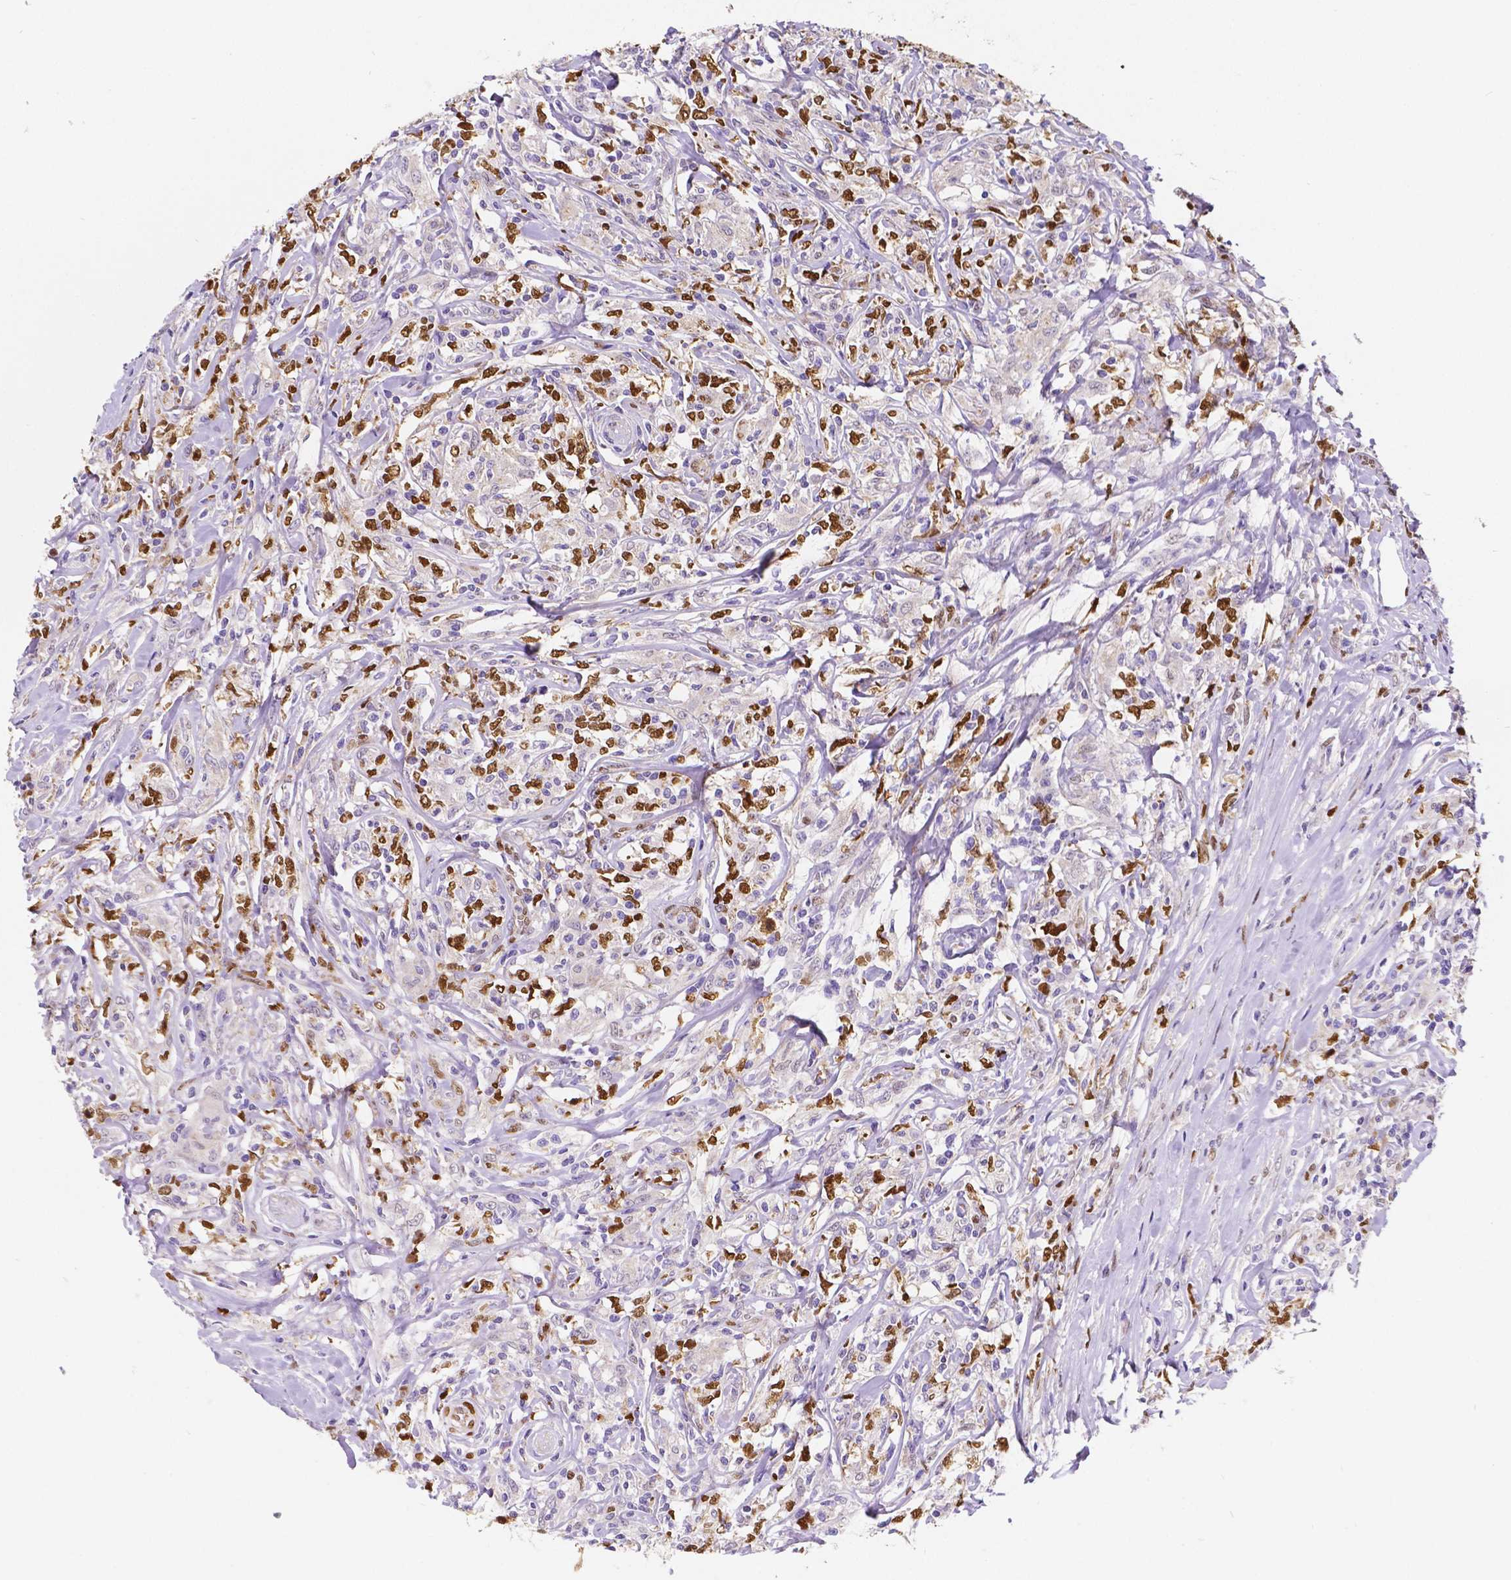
{"staining": {"intensity": "negative", "quantity": "none", "location": "none"}, "tissue": "lymphoma", "cell_type": "Tumor cells", "image_type": "cancer", "snomed": [{"axis": "morphology", "description": "Malignant lymphoma, non-Hodgkin's type, High grade"}, {"axis": "topography", "description": "Lymph node"}], "caption": "This is a photomicrograph of immunohistochemistry (IHC) staining of high-grade malignant lymphoma, non-Hodgkin's type, which shows no positivity in tumor cells.", "gene": "MEF2C", "patient": {"sex": "female", "age": 84}}